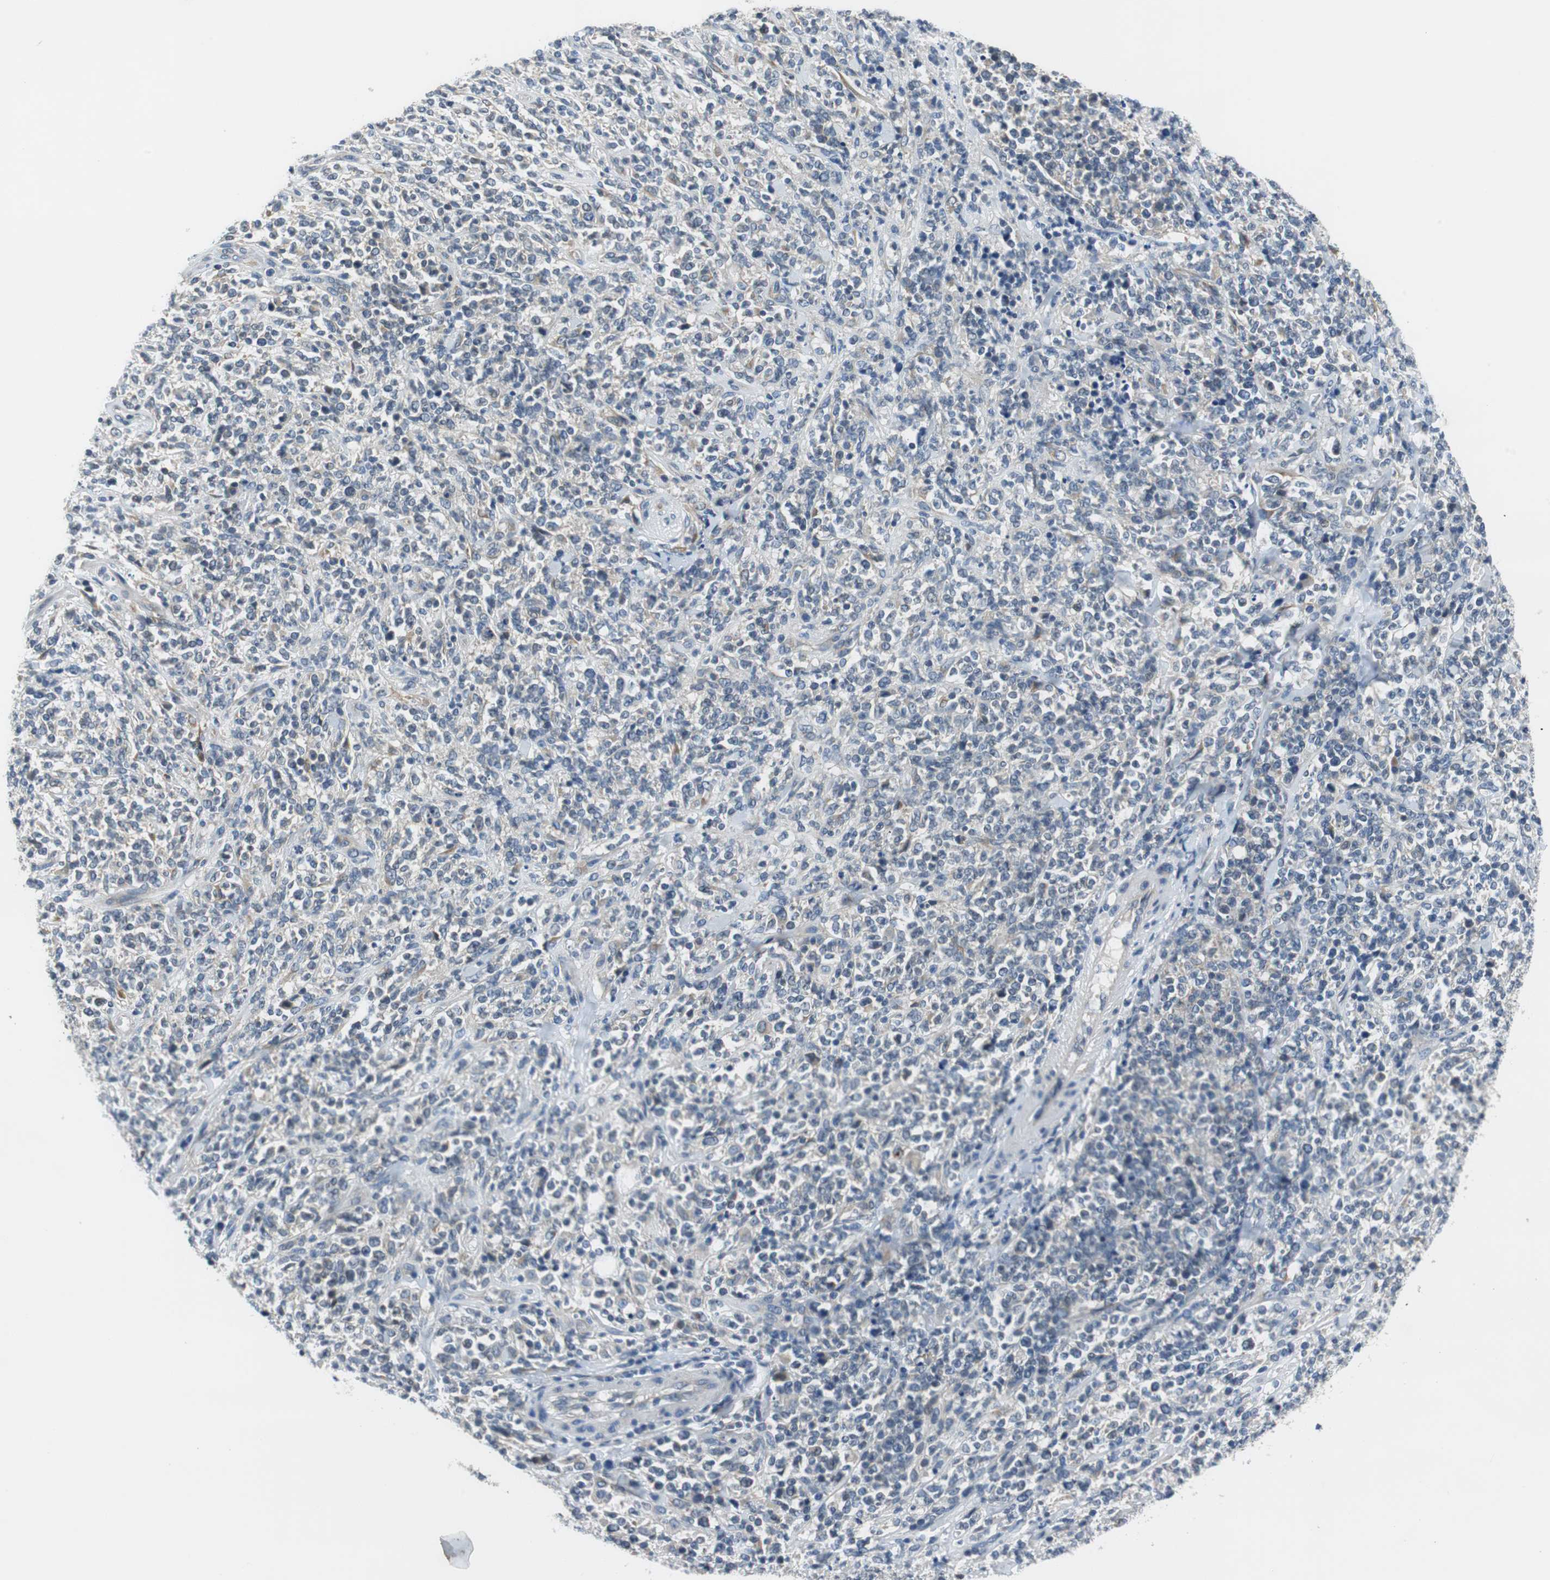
{"staining": {"intensity": "negative", "quantity": "none", "location": "none"}, "tissue": "lymphoma", "cell_type": "Tumor cells", "image_type": "cancer", "snomed": [{"axis": "morphology", "description": "Malignant lymphoma, non-Hodgkin's type, High grade"}, {"axis": "topography", "description": "Soft tissue"}], "caption": "The photomicrograph demonstrates no staining of tumor cells in lymphoma.", "gene": "FADS2", "patient": {"sex": "male", "age": 18}}